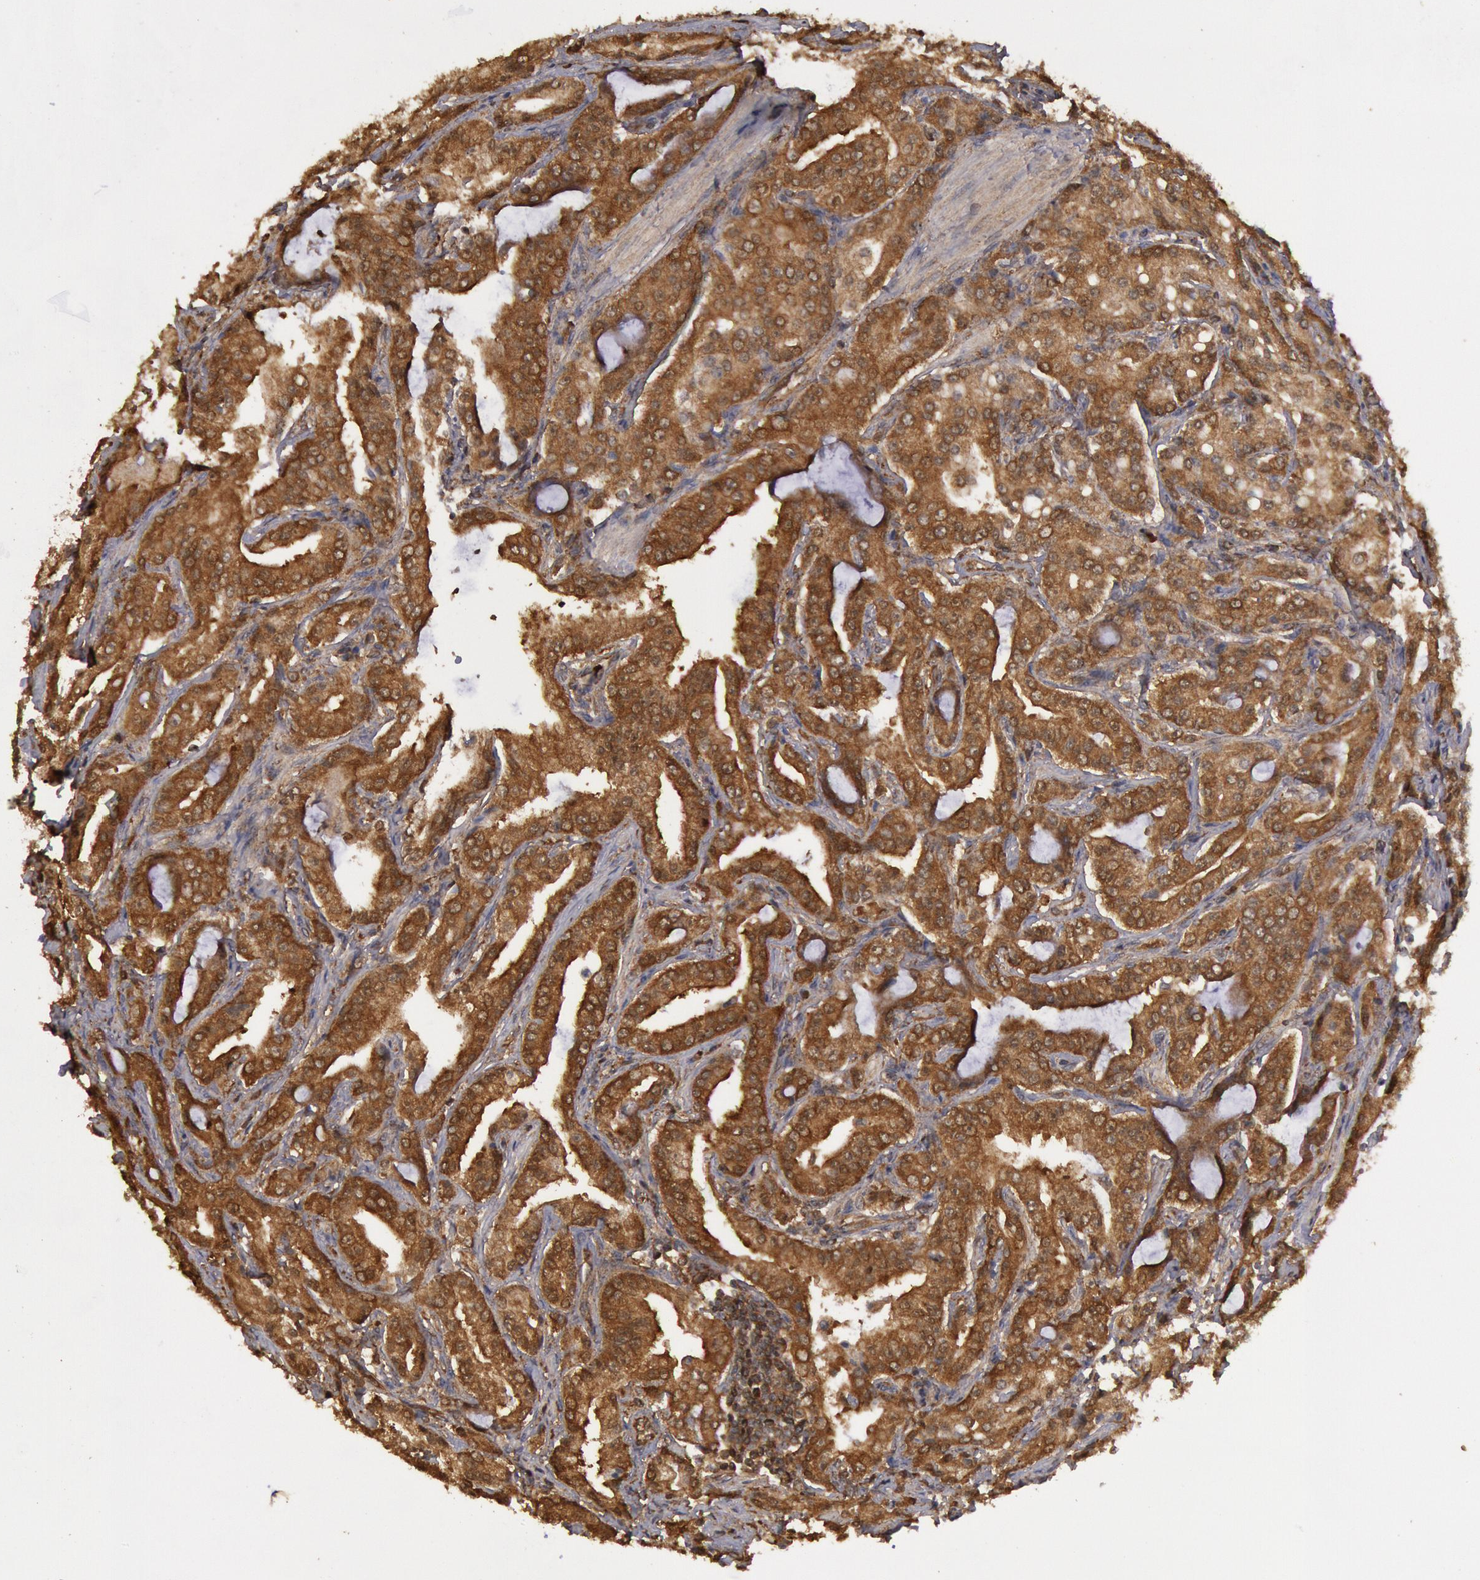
{"staining": {"intensity": "strong", "quantity": ">75%", "location": "cytoplasmic/membranous"}, "tissue": "prostate cancer", "cell_type": "Tumor cells", "image_type": "cancer", "snomed": [{"axis": "morphology", "description": "Adenocarcinoma, Medium grade"}, {"axis": "topography", "description": "Prostate"}], "caption": "This photomicrograph demonstrates prostate medium-grade adenocarcinoma stained with immunohistochemistry (IHC) to label a protein in brown. The cytoplasmic/membranous of tumor cells show strong positivity for the protein. Nuclei are counter-stained blue.", "gene": "USP14", "patient": {"sex": "male", "age": 72}}